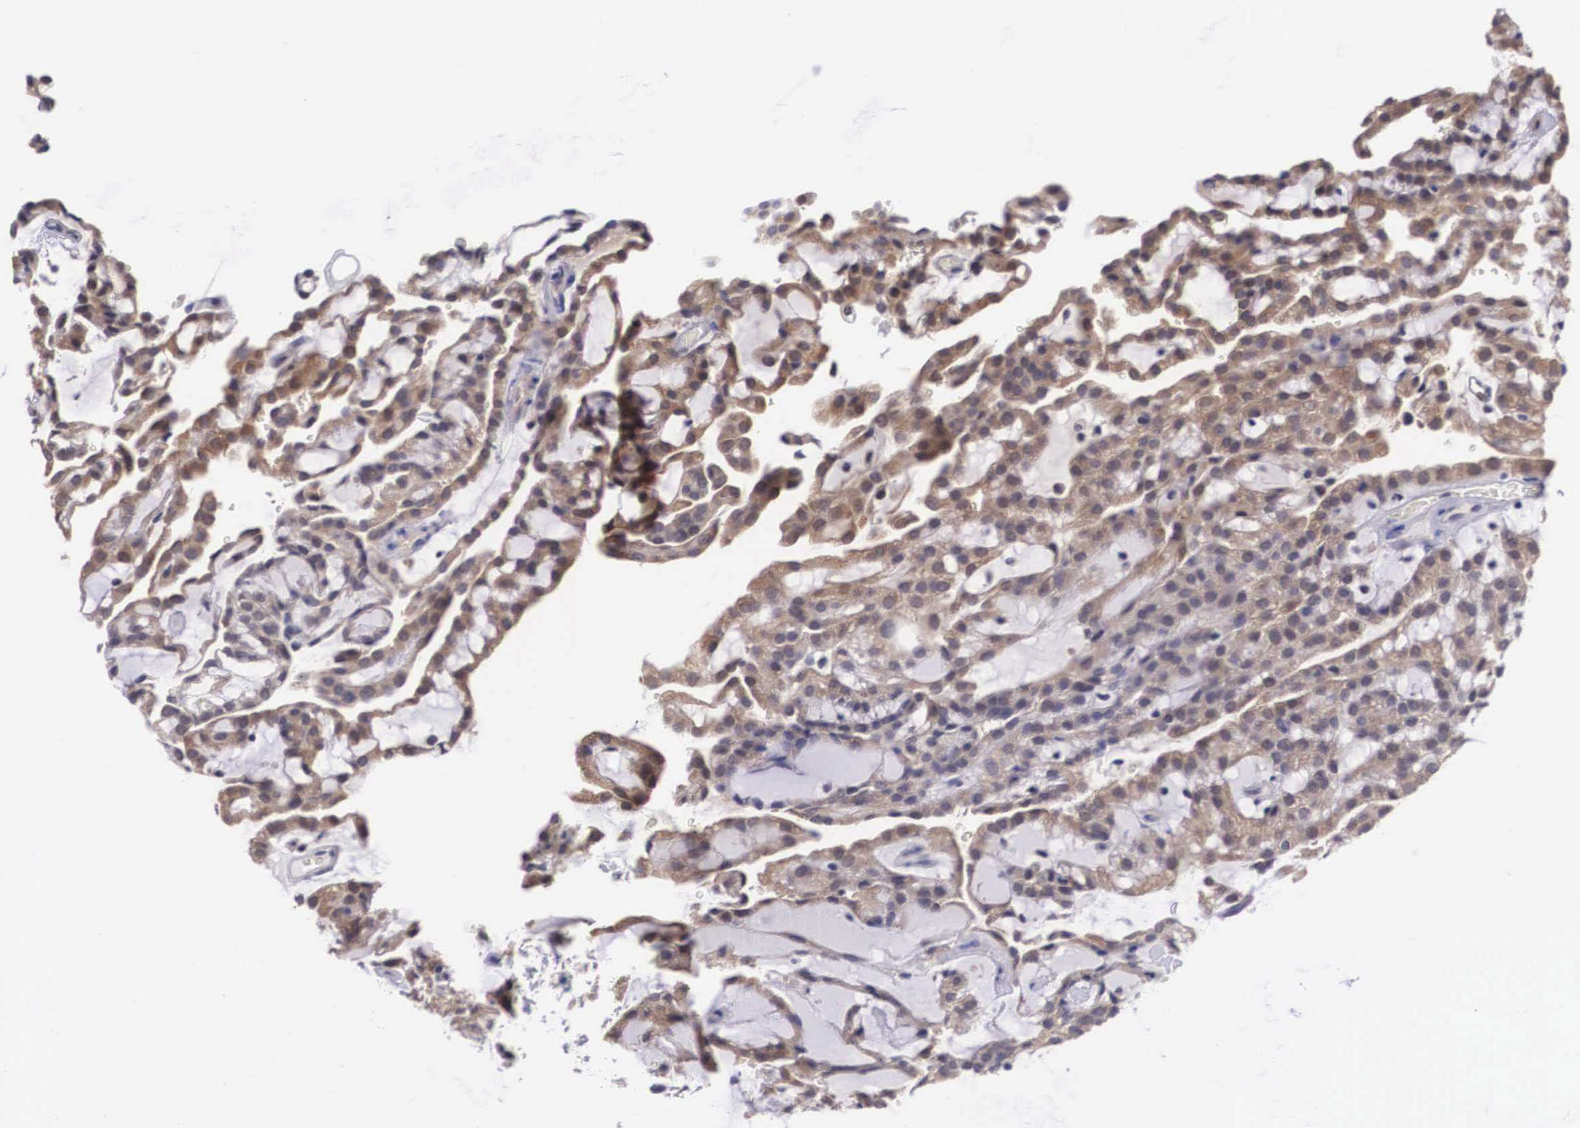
{"staining": {"intensity": "moderate", "quantity": ">75%", "location": "cytoplasmic/membranous"}, "tissue": "renal cancer", "cell_type": "Tumor cells", "image_type": "cancer", "snomed": [{"axis": "morphology", "description": "Adenocarcinoma, NOS"}, {"axis": "topography", "description": "Kidney"}], "caption": "Protein staining of renal cancer tissue shows moderate cytoplasmic/membranous positivity in approximately >75% of tumor cells.", "gene": "OTX2", "patient": {"sex": "male", "age": 63}}